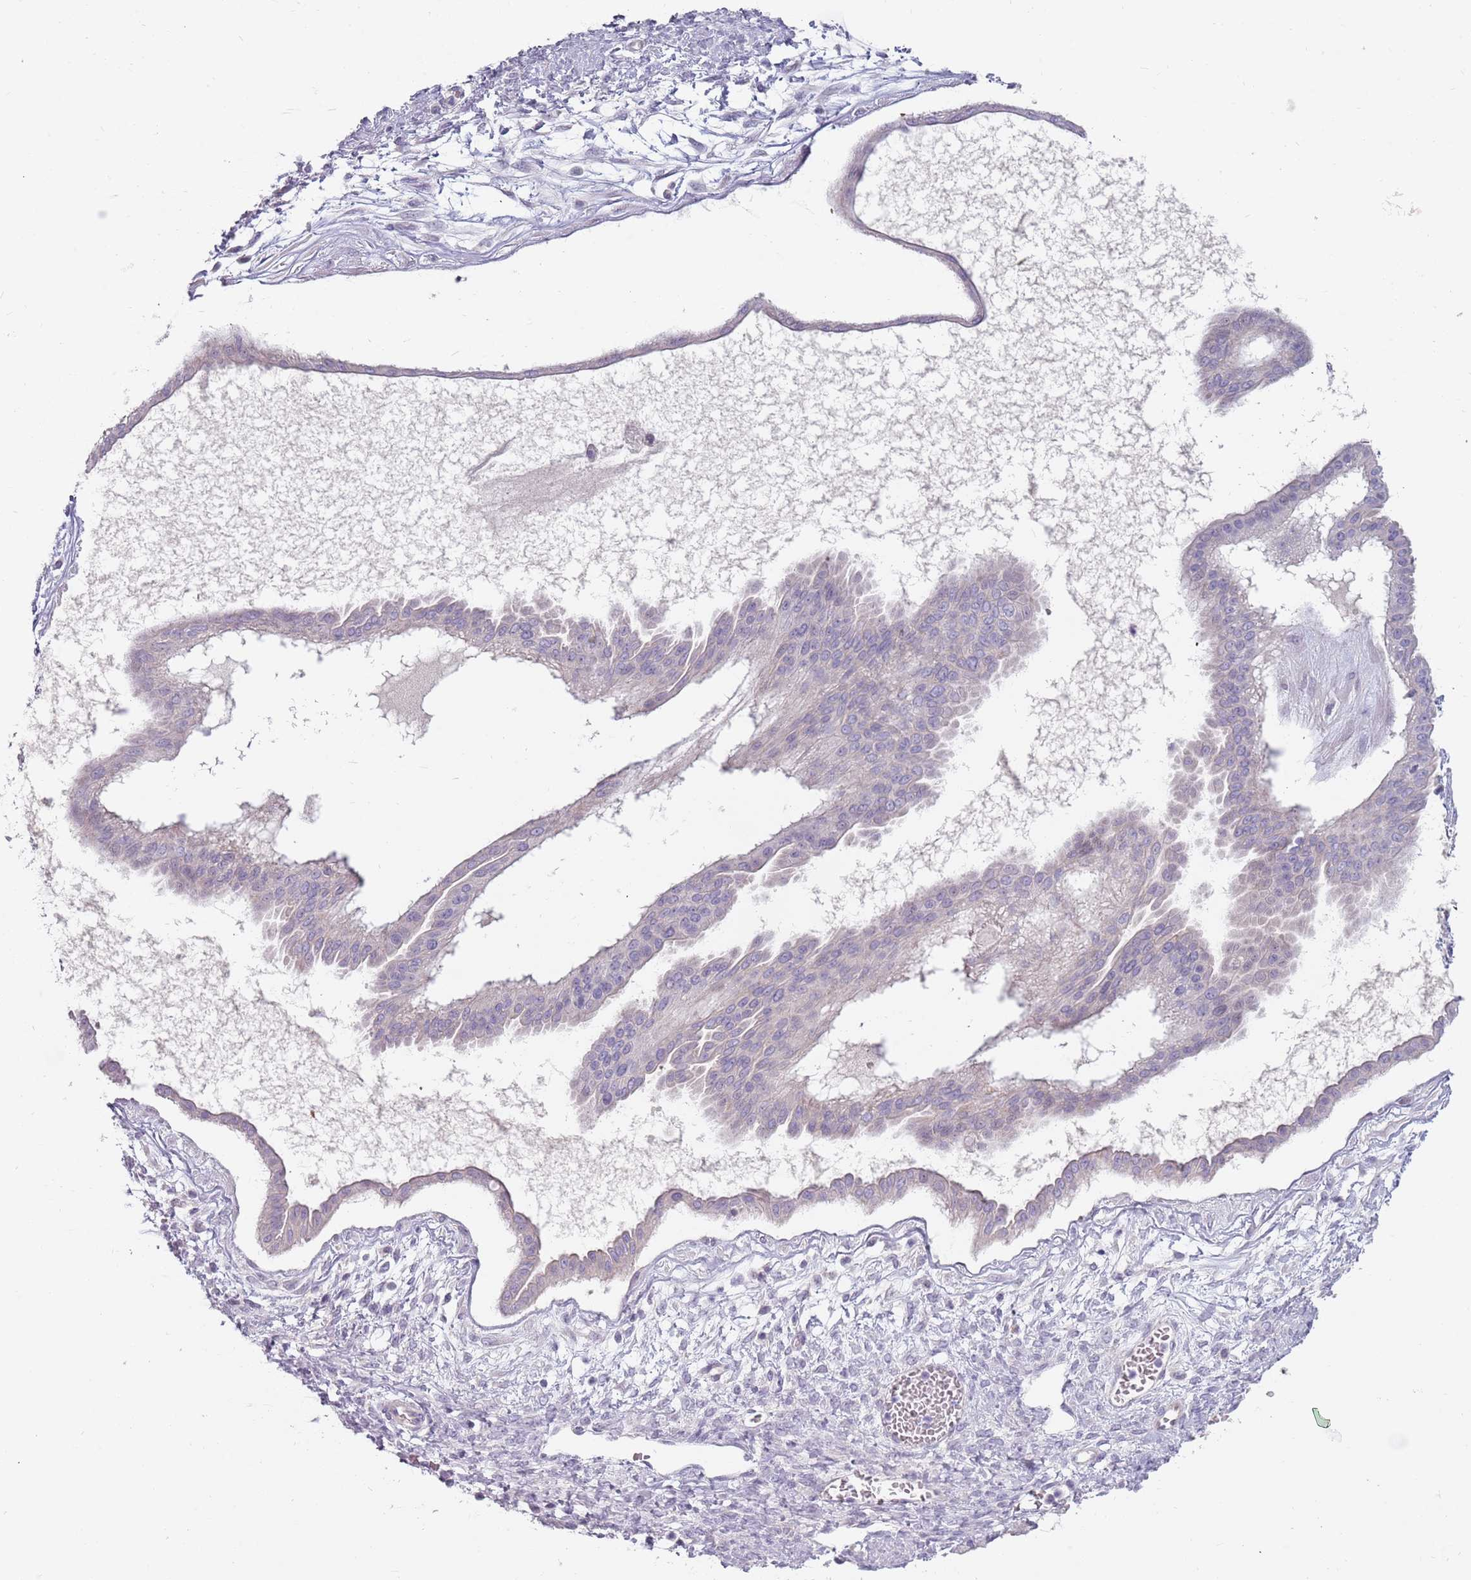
{"staining": {"intensity": "negative", "quantity": "none", "location": "none"}, "tissue": "ovarian cancer", "cell_type": "Tumor cells", "image_type": "cancer", "snomed": [{"axis": "morphology", "description": "Cystadenocarcinoma, mucinous, NOS"}, {"axis": "topography", "description": "Ovary"}], "caption": "A high-resolution photomicrograph shows IHC staining of mucinous cystadenocarcinoma (ovarian), which reveals no significant staining in tumor cells.", "gene": "DDX4", "patient": {"sex": "female", "age": 73}}